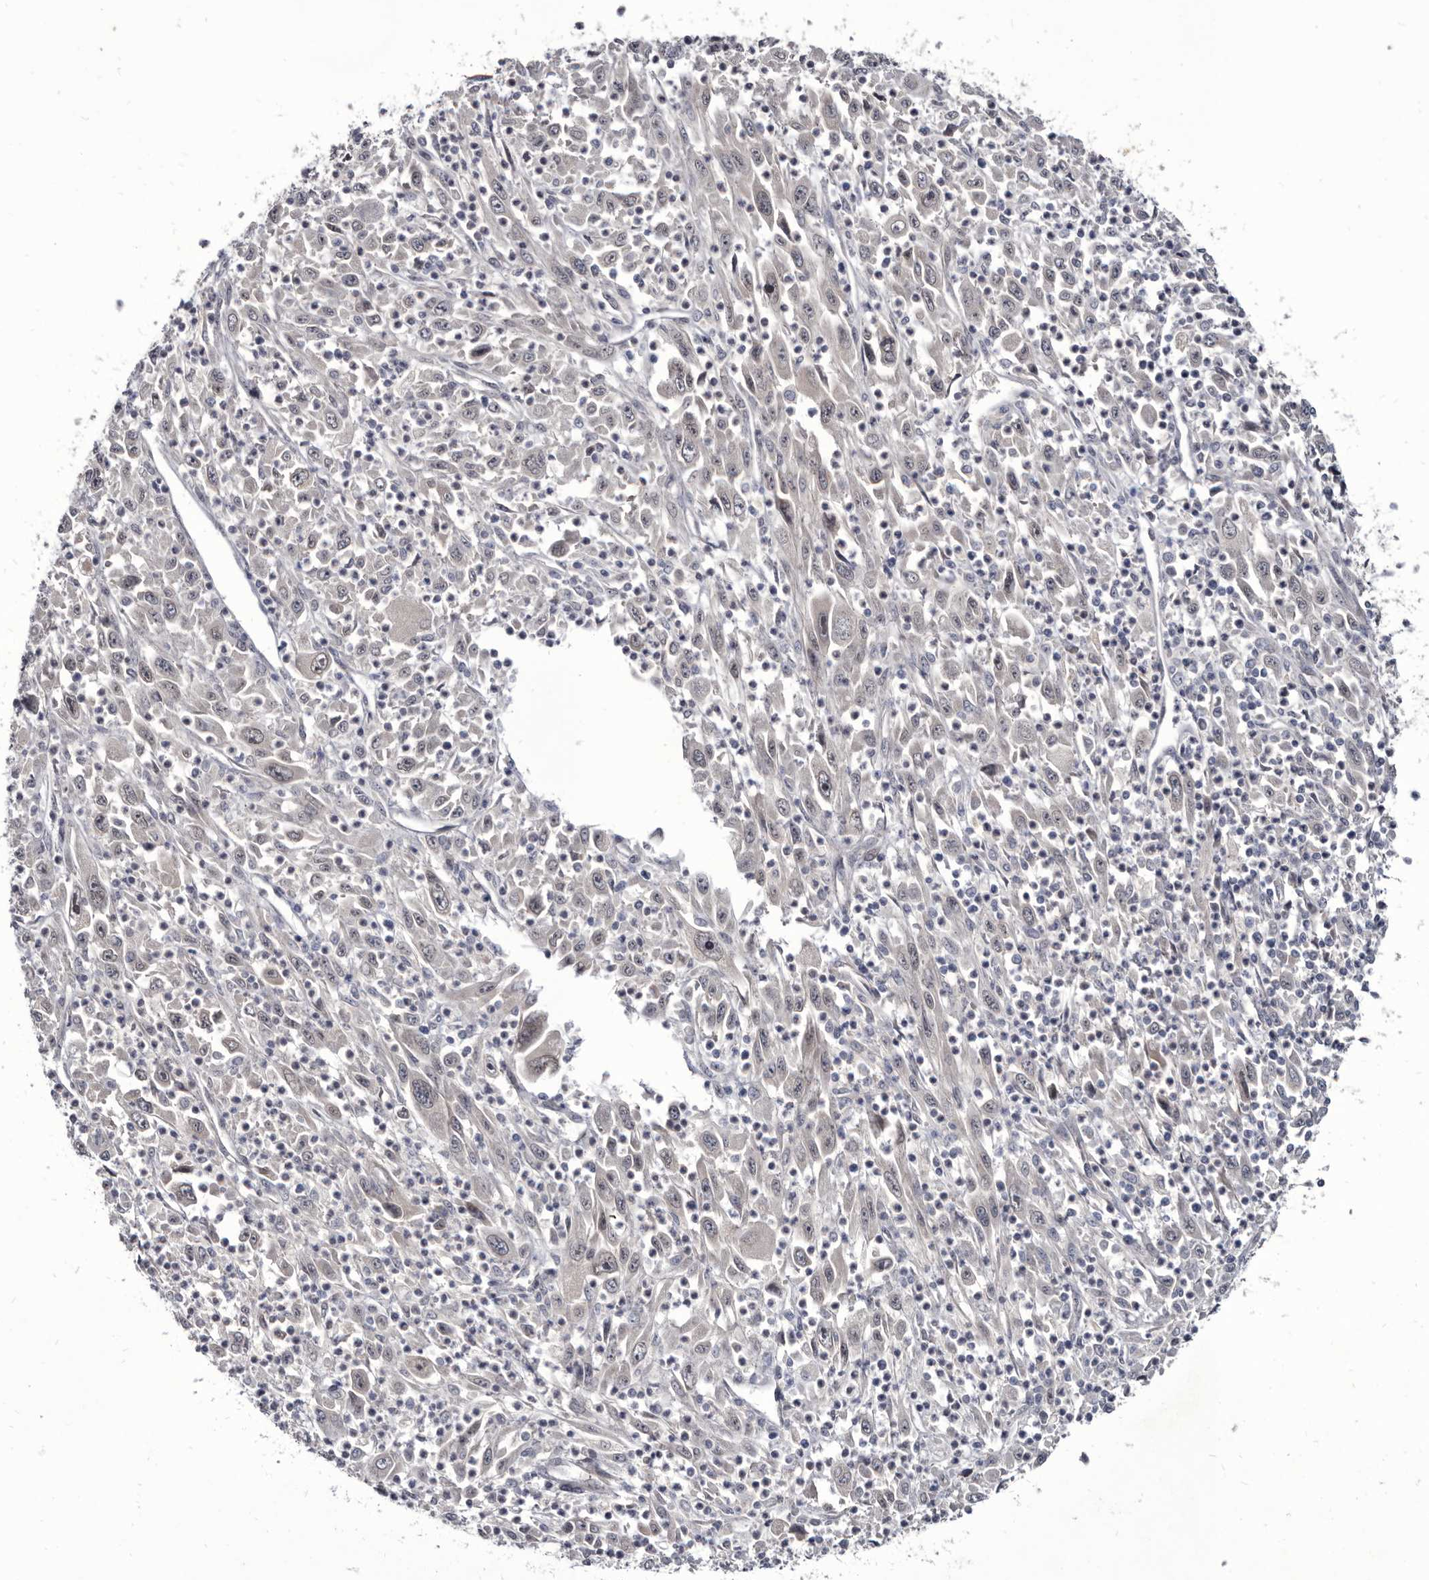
{"staining": {"intensity": "negative", "quantity": "none", "location": "none"}, "tissue": "melanoma", "cell_type": "Tumor cells", "image_type": "cancer", "snomed": [{"axis": "morphology", "description": "Malignant melanoma, Metastatic site"}, {"axis": "topography", "description": "Skin"}], "caption": "A high-resolution histopathology image shows immunohistochemistry (IHC) staining of malignant melanoma (metastatic site), which reveals no significant staining in tumor cells.", "gene": "PROM1", "patient": {"sex": "female", "age": 56}}